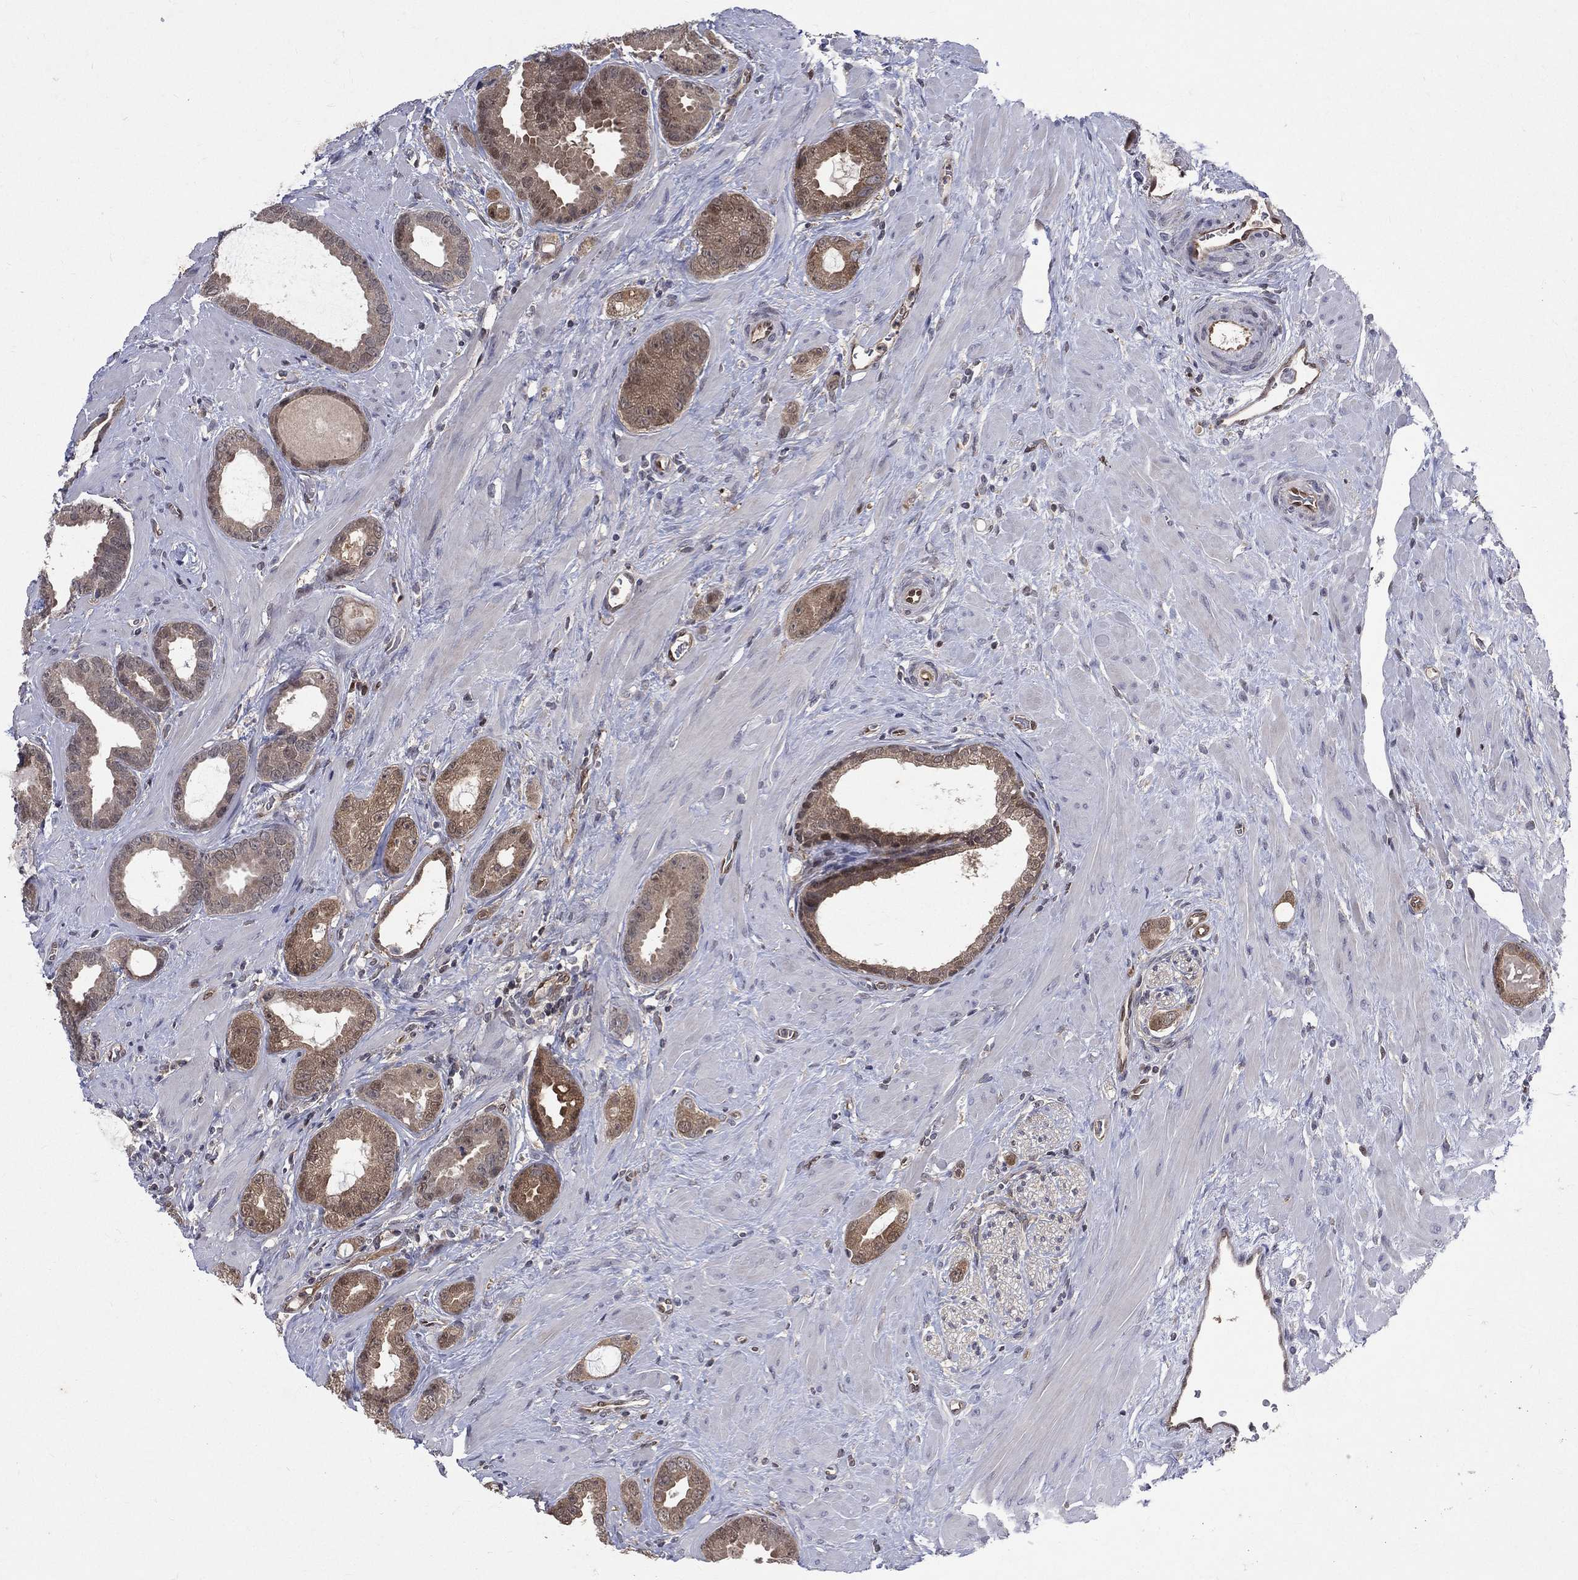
{"staining": {"intensity": "moderate", "quantity": "25%-75%", "location": "cytoplasmic/membranous,nuclear"}, "tissue": "prostate cancer", "cell_type": "Tumor cells", "image_type": "cancer", "snomed": [{"axis": "morphology", "description": "Adenocarcinoma, Low grade"}, {"axis": "topography", "description": "Prostate"}], "caption": "Approximately 25%-75% of tumor cells in prostate cancer (low-grade adenocarcinoma) show moderate cytoplasmic/membranous and nuclear protein positivity as visualized by brown immunohistochemical staining.", "gene": "GMPR2", "patient": {"sex": "male", "age": 68}}